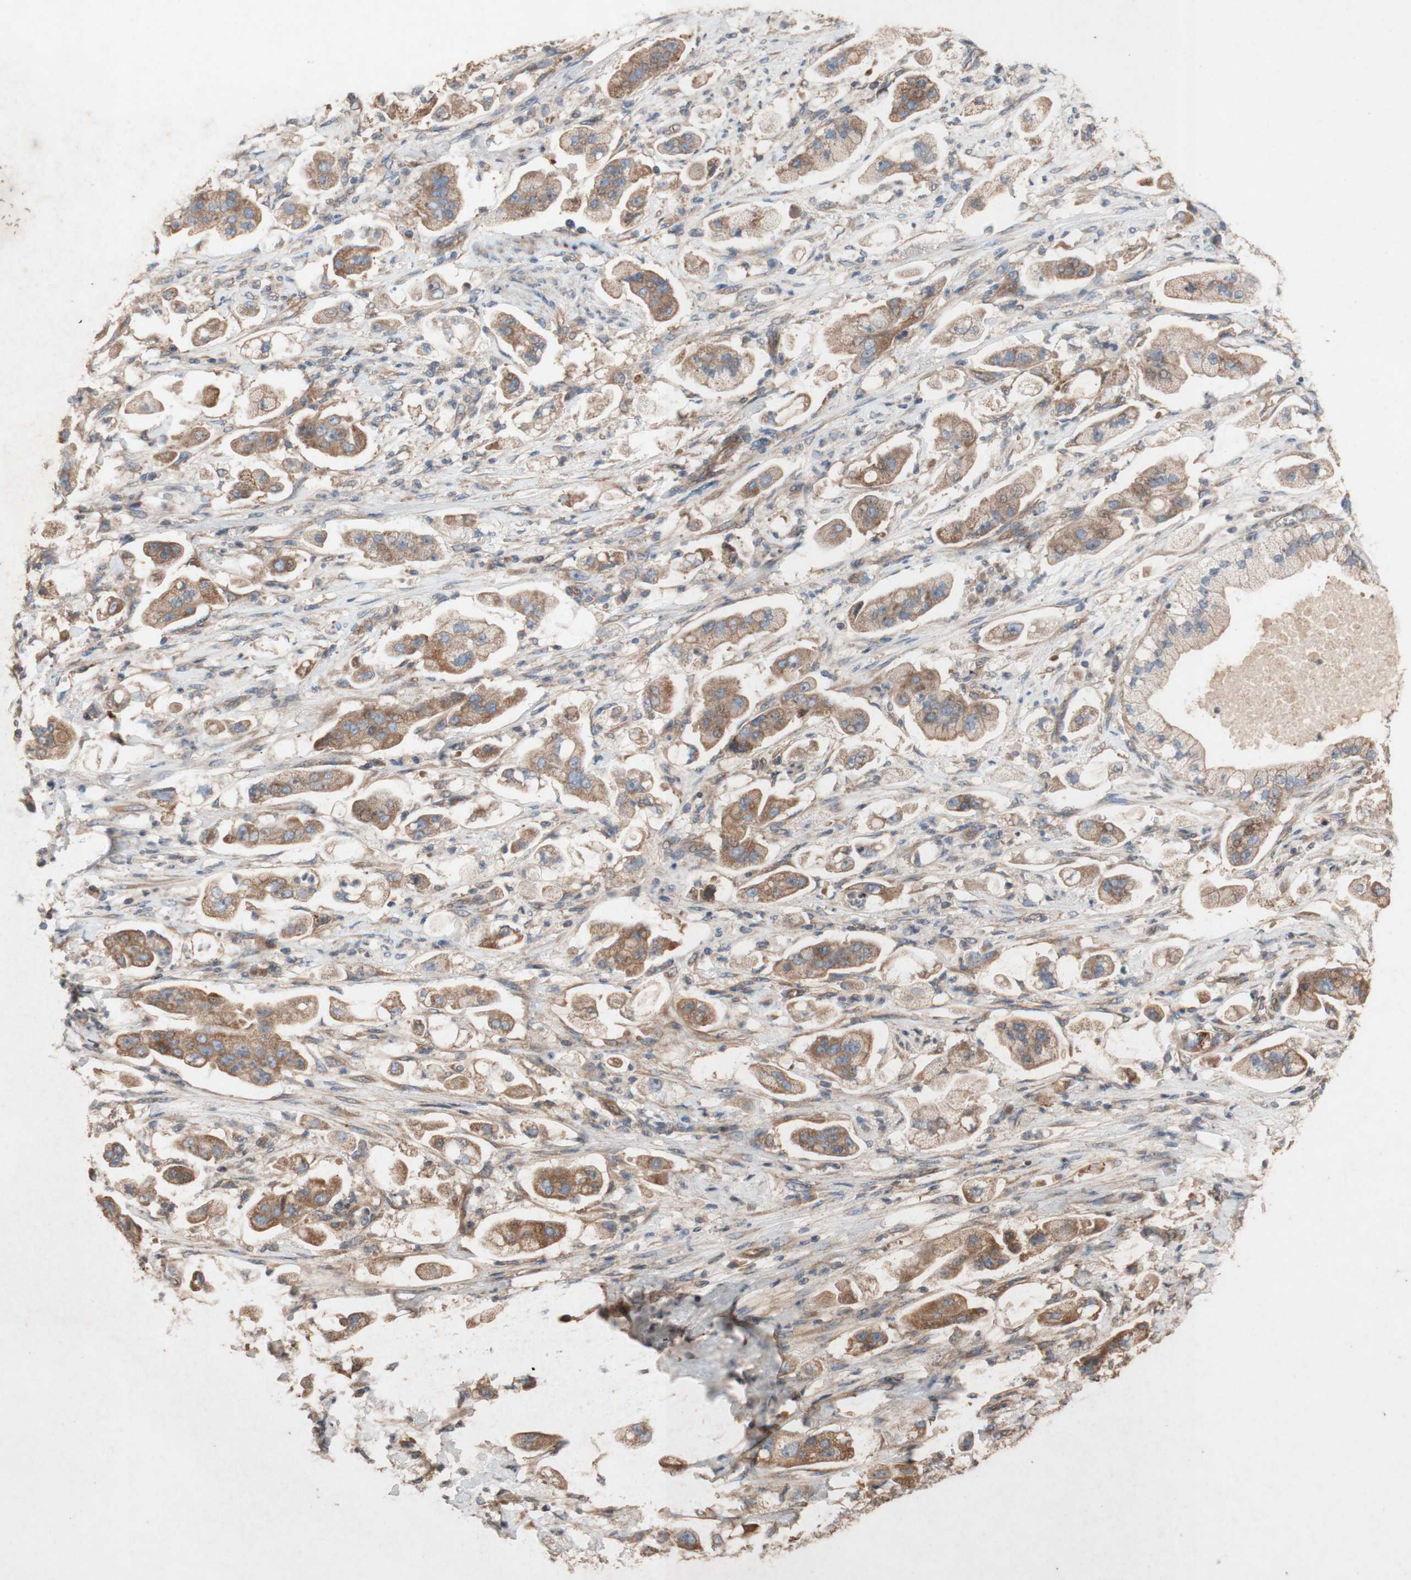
{"staining": {"intensity": "moderate", "quantity": ">75%", "location": "cytoplasmic/membranous"}, "tissue": "stomach cancer", "cell_type": "Tumor cells", "image_type": "cancer", "snomed": [{"axis": "morphology", "description": "Adenocarcinoma, NOS"}, {"axis": "topography", "description": "Stomach"}], "caption": "Immunohistochemistry image of neoplastic tissue: human stomach cancer stained using immunohistochemistry shows medium levels of moderate protein expression localized specifically in the cytoplasmic/membranous of tumor cells, appearing as a cytoplasmic/membranous brown color.", "gene": "TST", "patient": {"sex": "male", "age": 62}}